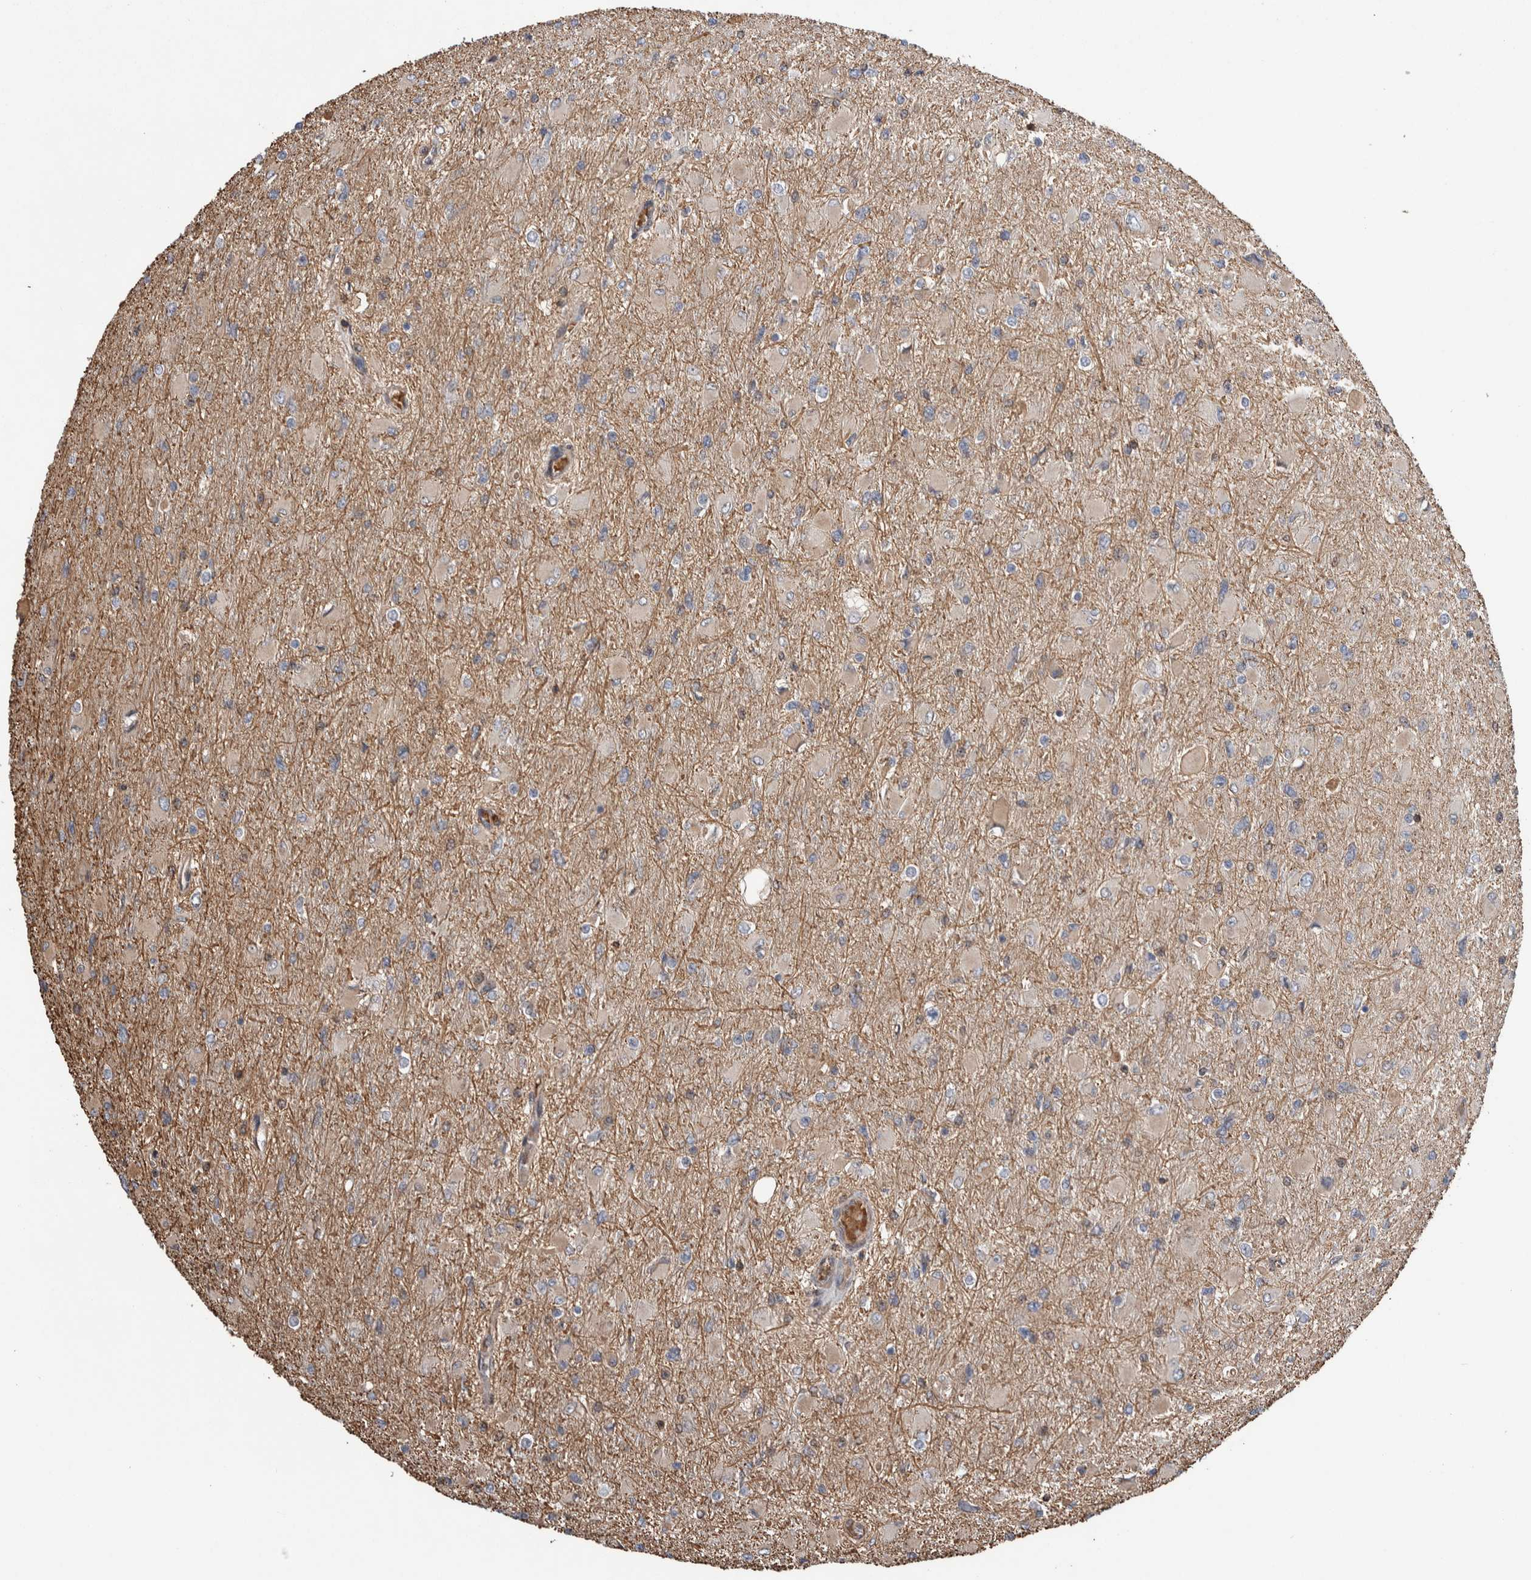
{"staining": {"intensity": "weak", "quantity": "25%-75%", "location": "cytoplasmic/membranous"}, "tissue": "glioma", "cell_type": "Tumor cells", "image_type": "cancer", "snomed": [{"axis": "morphology", "description": "Glioma, malignant, High grade"}, {"axis": "topography", "description": "Cerebral cortex"}], "caption": "DAB immunohistochemical staining of malignant glioma (high-grade) reveals weak cytoplasmic/membranous protein positivity in about 25%-75% of tumor cells.", "gene": "ENPP2", "patient": {"sex": "female", "age": 36}}